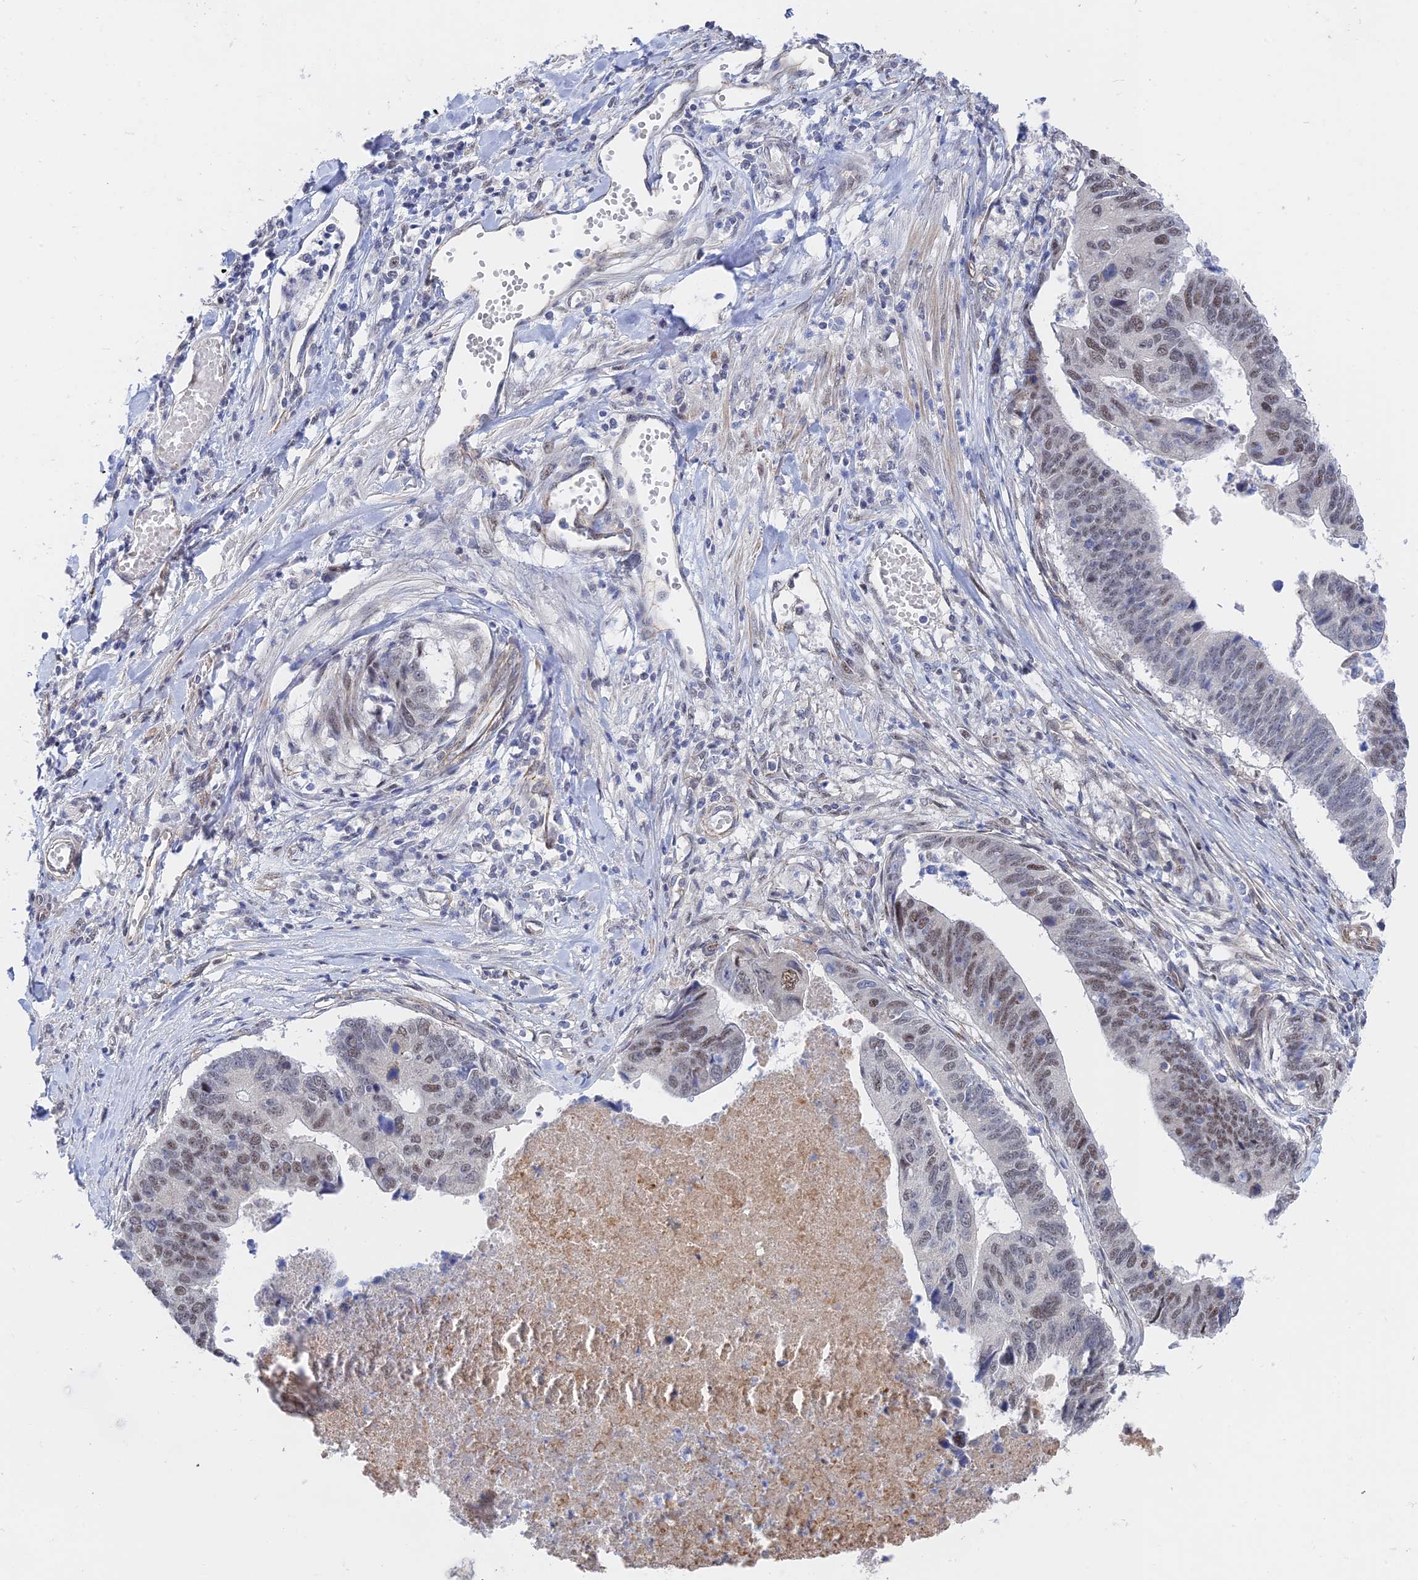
{"staining": {"intensity": "weak", "quantity": ">75%", "location": "nuclear"}, "tissue": "stomach cancer", "cell_type": "Tumor cells", "image_type": "cancer", "snomed": [{"axis": "morphology", "description": "Adenocarcinoma, NOS"}, {"axis": "topography", "description": "Stomach"}], "caption": "Immunohistochemical staining of adenocarcinoma (stomach) shows low levels of weak nuclear protein expression in approximately >75% of tumor cells.", "gene": "CFAP92", "patient": {"sex": "male", "age": 59}}